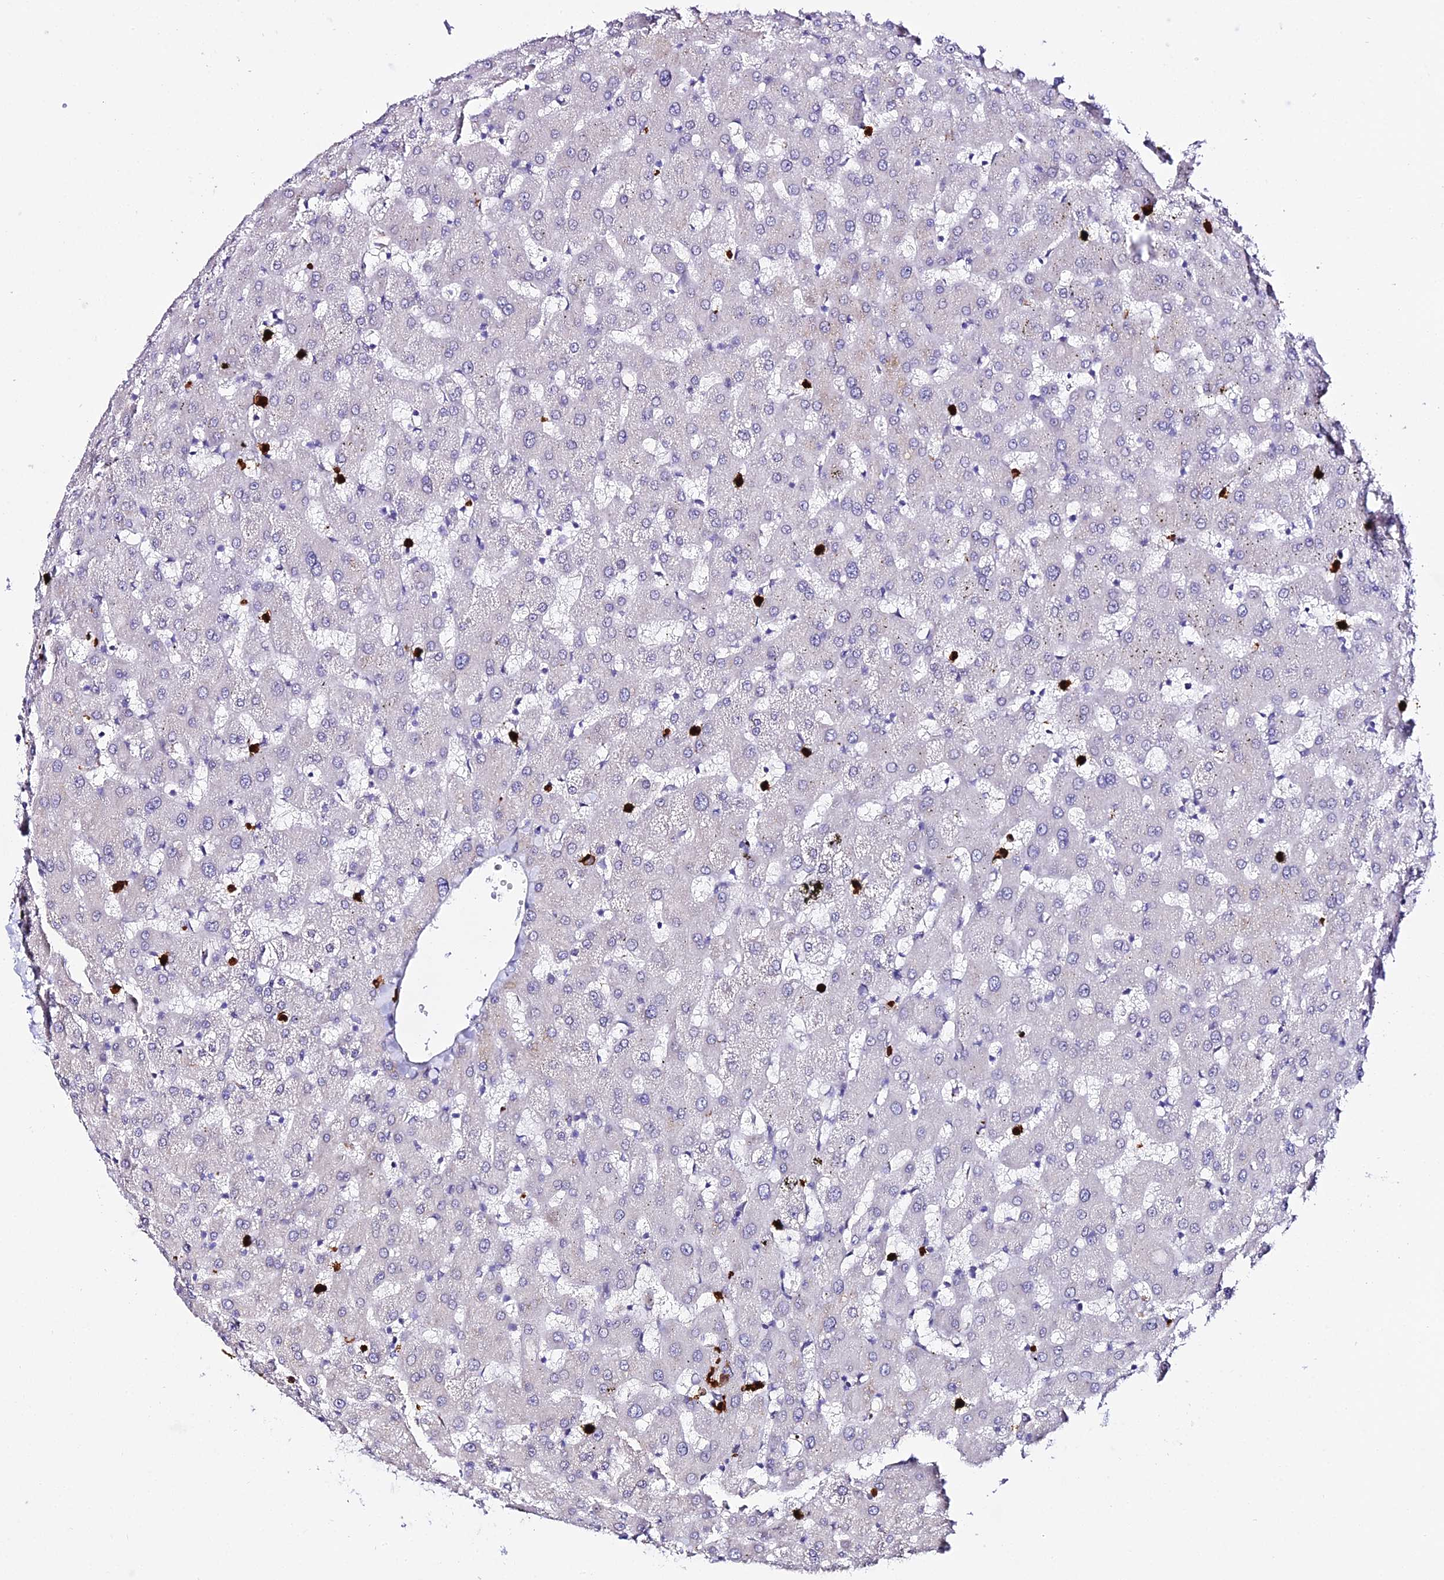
{"staining": {"intensity": "negative", "quantity": "none", "location": "none"}, "tissue": "liver", "cell_type": "Cholangiocytes", "image_type": "normal", "snomed": [{"axis": "morphology", "description": "Normal tissue, NOS"}, {"axis": "topography", "description": "Liver"}], "caption": "Benign liver was stained to show a protein in brown. There is no significant expression in cholangiocytes.", "gene": "MCM10", "patient": {"sex": "female", "age": 63}}